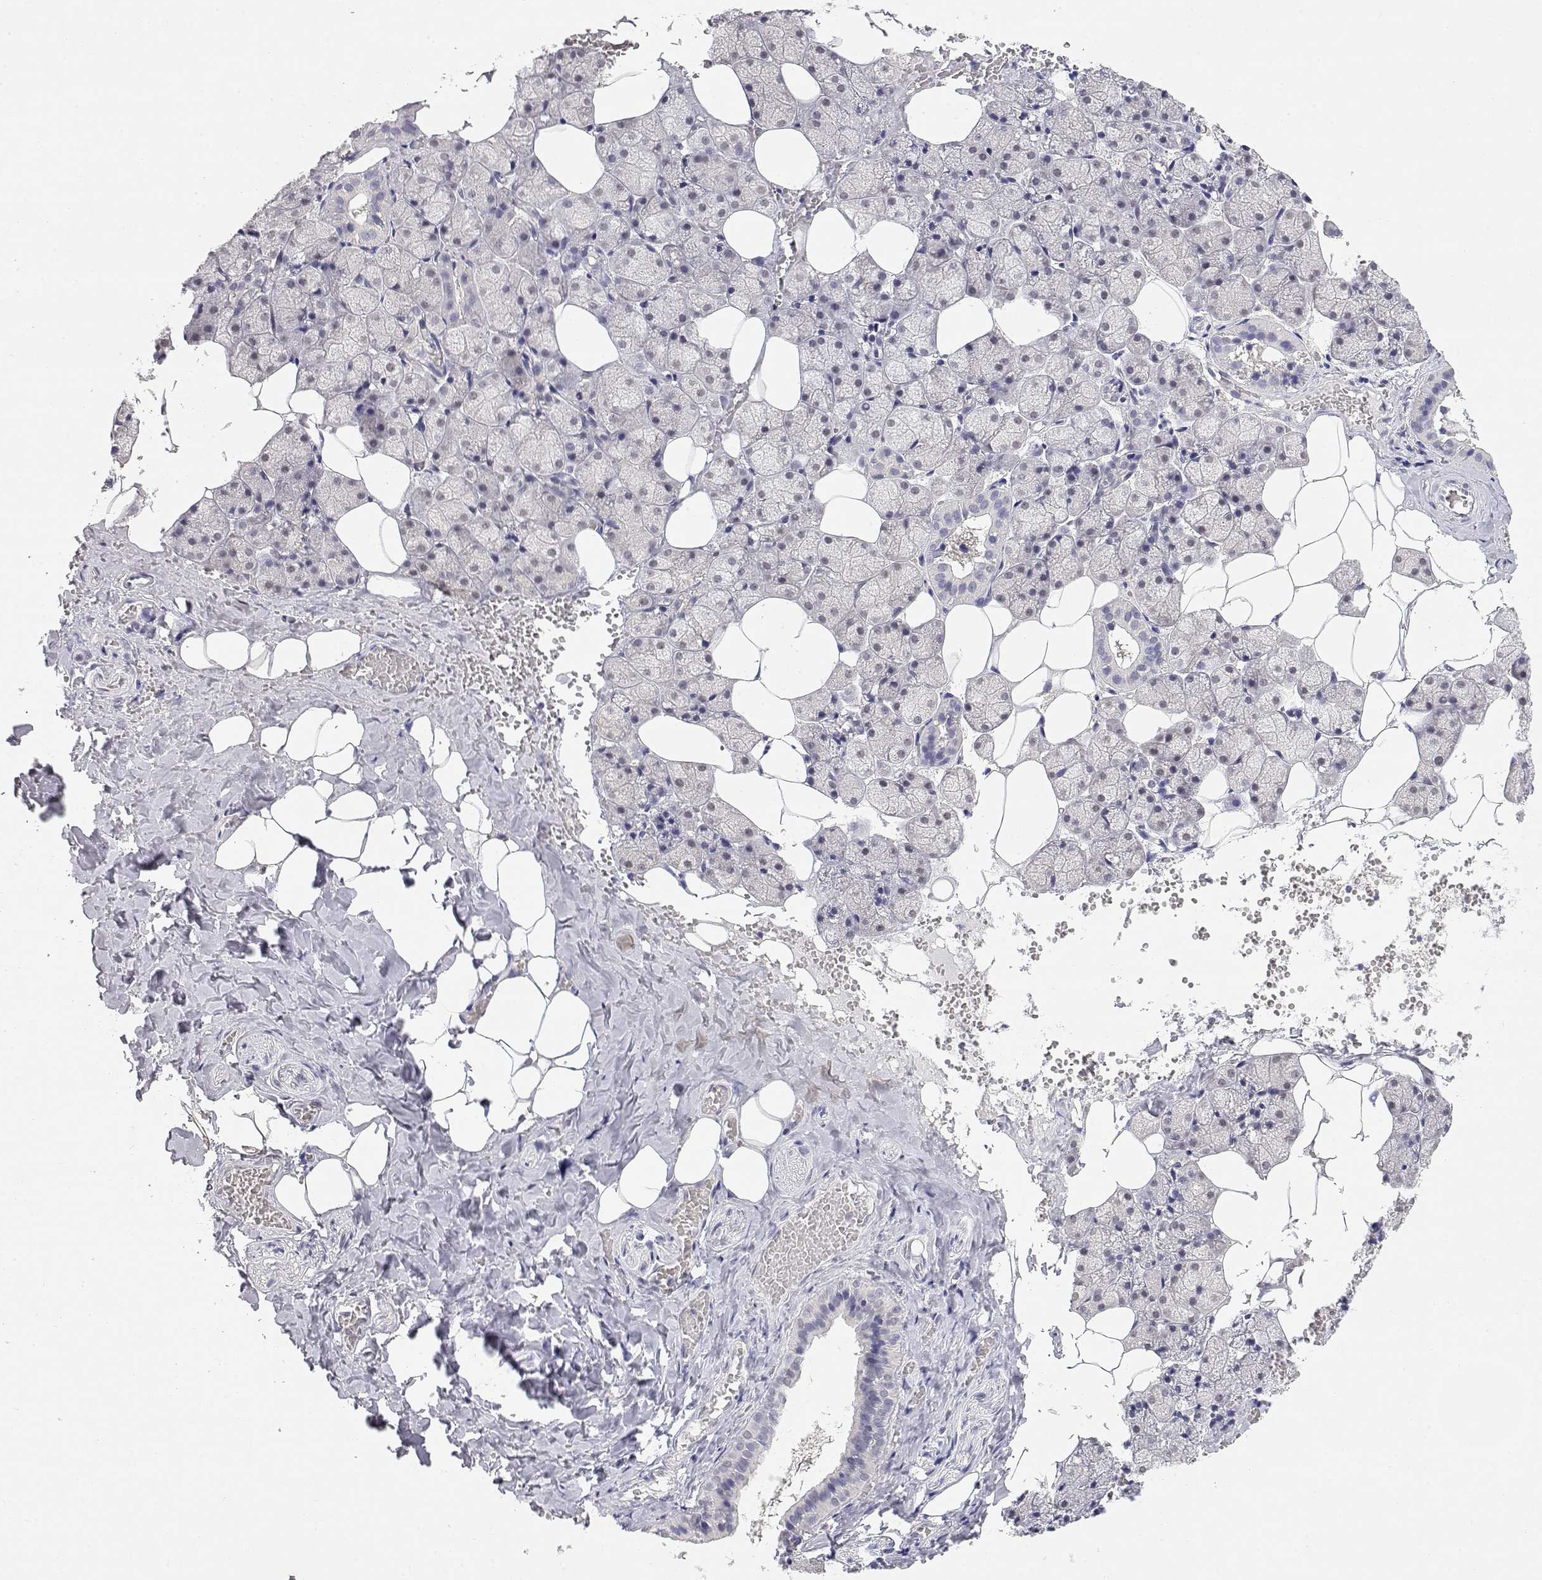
{"staining": {"intensity": "negative", "quantity": "none", "location": "none"}, "tissue": "salivary gland", "cell_type": "Glandular cells", "image_type": "normal", "snomed": [{"axis": "morphology", "description": "Normal tissue, NOS"}, {"axis": "topography", "description": "Salivary gland"}], "caption": "This image is of normal salivary gland stained with immunohistochemistry (IHC) to label a protein in brown with the nuclei are counter-stained blue. There is no staining in glandular cells.", "gene": "ADA", "patient": {"sex": "male", "age": 38}}